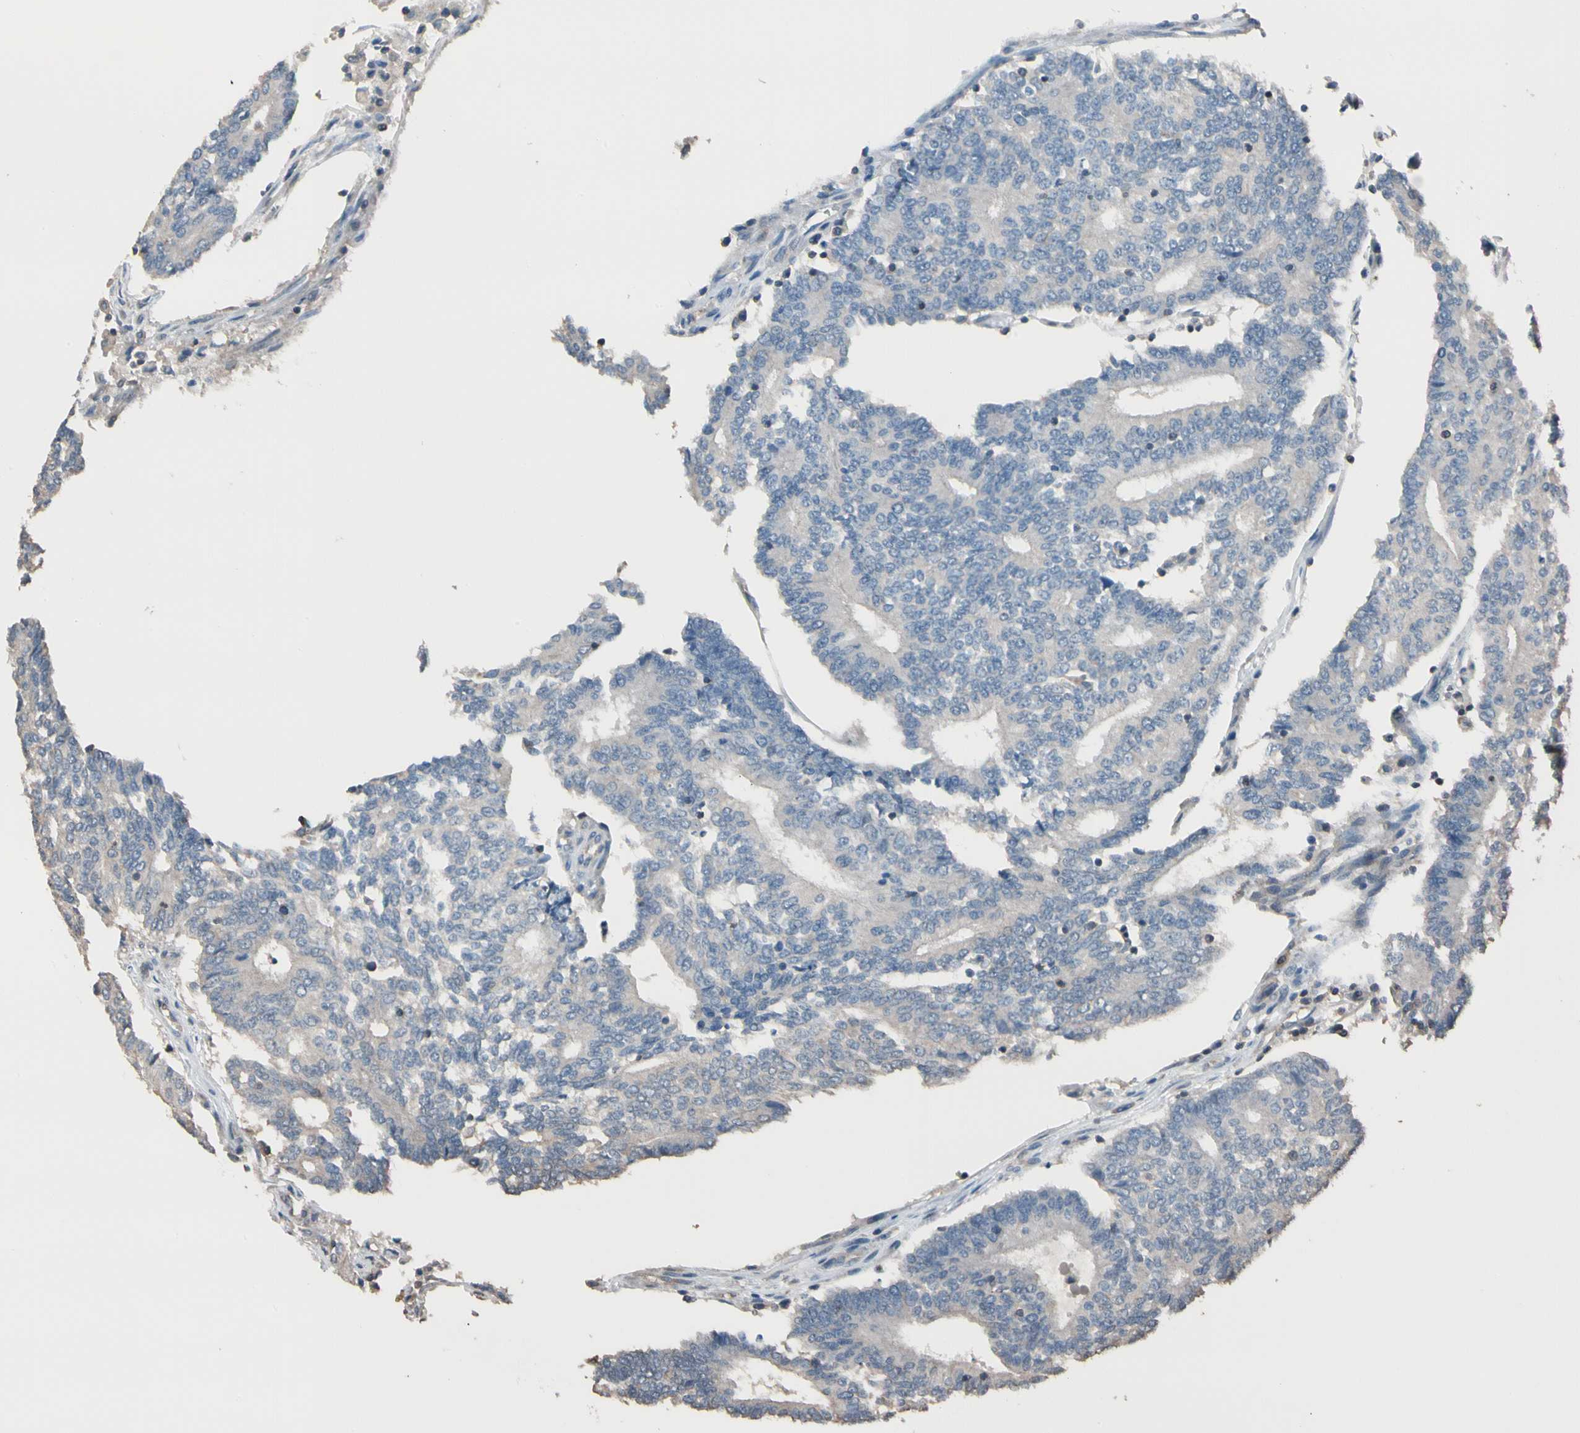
{"staining": {"intensity": "negative", "quantity": "none", "location": "none"}, "tissue": "prostate cancer", "cell_type": "Tumor cells", "image_type": "cancer", "snomed": [{"axis": "morphology", "description": "Adenocarcinoma, High grade"}, {"axis": "topography", "description": "Prostate"}], "caption": "This photomicrograph is of prostate cancer (adenocarcinoma (high-grade)) stained with IHC to label a protein in brown with the nuclei are counter-stained blue. There is no expression in tumor cells.", "gene": "MAP3K7", "patient": {"sex": "male", "age": 55}}